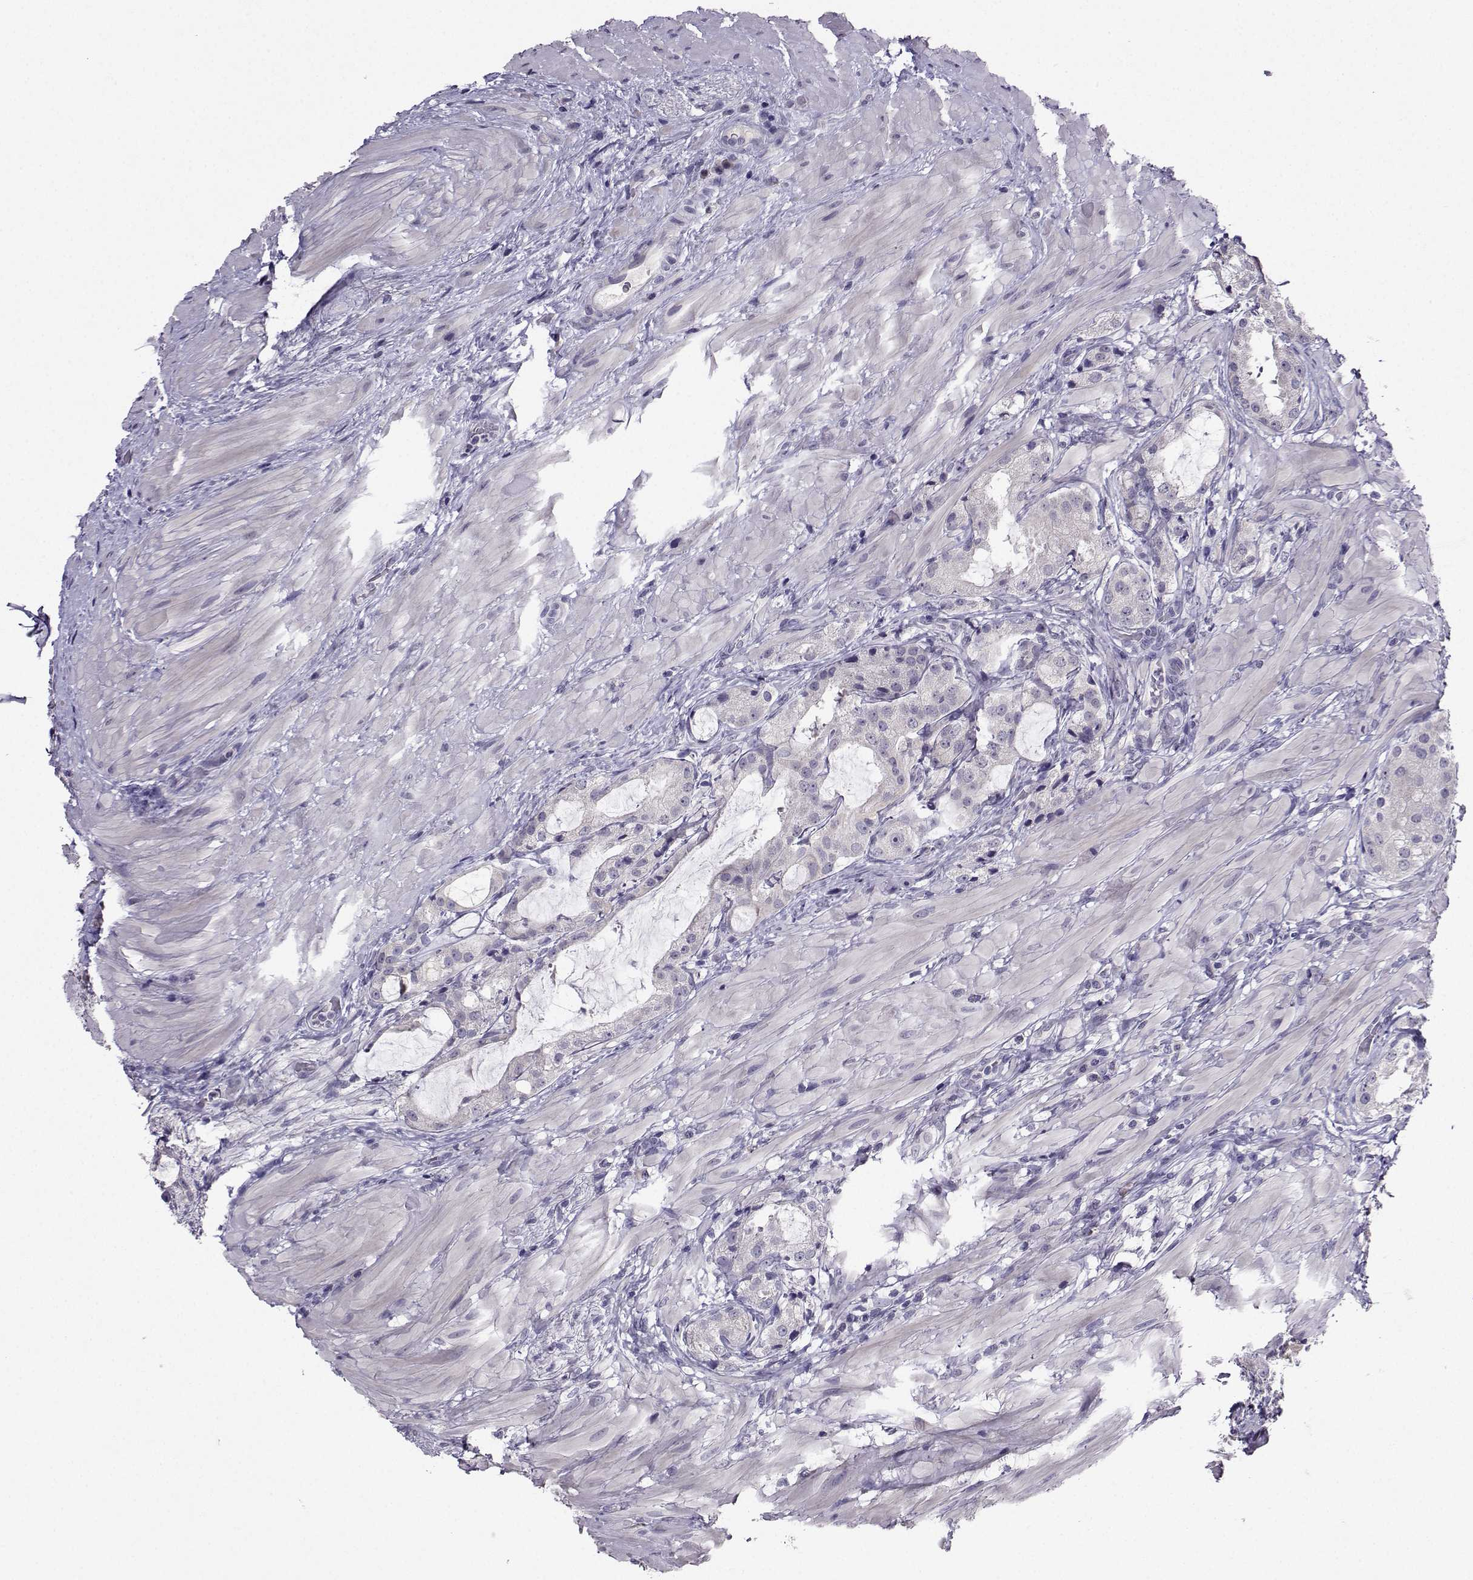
{"staining": {"intensity": "negative", "quantity": "none", "location": "none"}, "tissue": "prostate cancer", "cell_type": "Tumor cells", "image_type": "cancer", "snomed": [{"axis": "morphology", "description": "Adenocarcinoma, NOS"}, {"axis": "morphology", "description": "Adenocarcinoma, High grade"}, {"axis": "topography", "description": "Prostate"}], "caption": "Protein analysis of prostate cancer shows no significant staining in tumor cells.", "gene": "CRYBB1", "patient": {"sex": "male", "age": 64}}